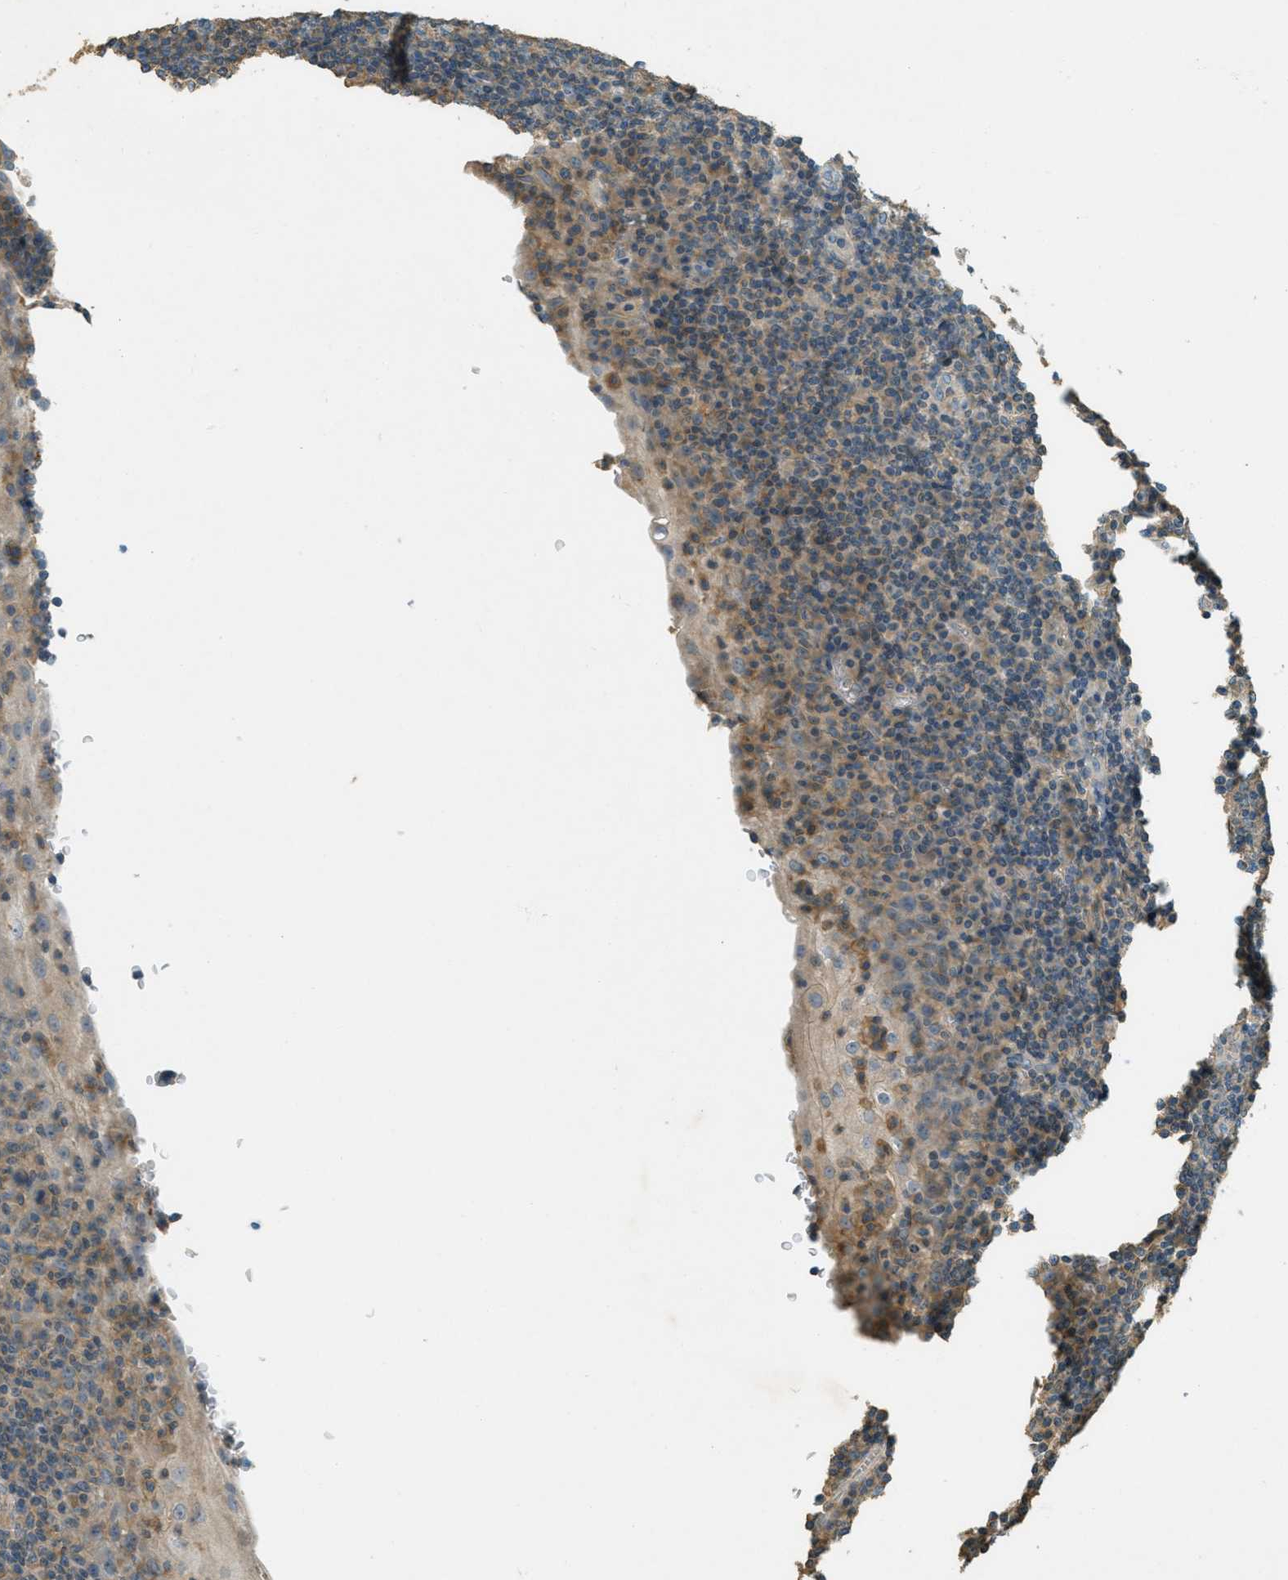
{"staining": {"intensity": "moderate", "quantity": ">75%", "location": "cytoplasmic/membranous"}, "tissue": "tonsil", "cell_type": "Germinal center cells", "image_type": "normal", "snomed": [{"axis": "morphology", "description": "Normal tissue, NOS"}, {"axis": "topography", "description": "Tonsil"}], "caption": "Protein analysis of normal tonsil demonstrates moderate cytoplasmic/membranous staining in approximately >75% of germinal center cells. (DAB IHC, brown staining for protein, blue staining for nuclei).", "gene": "NUDT4B", "patient": {"sex": "male", "age": 37}}